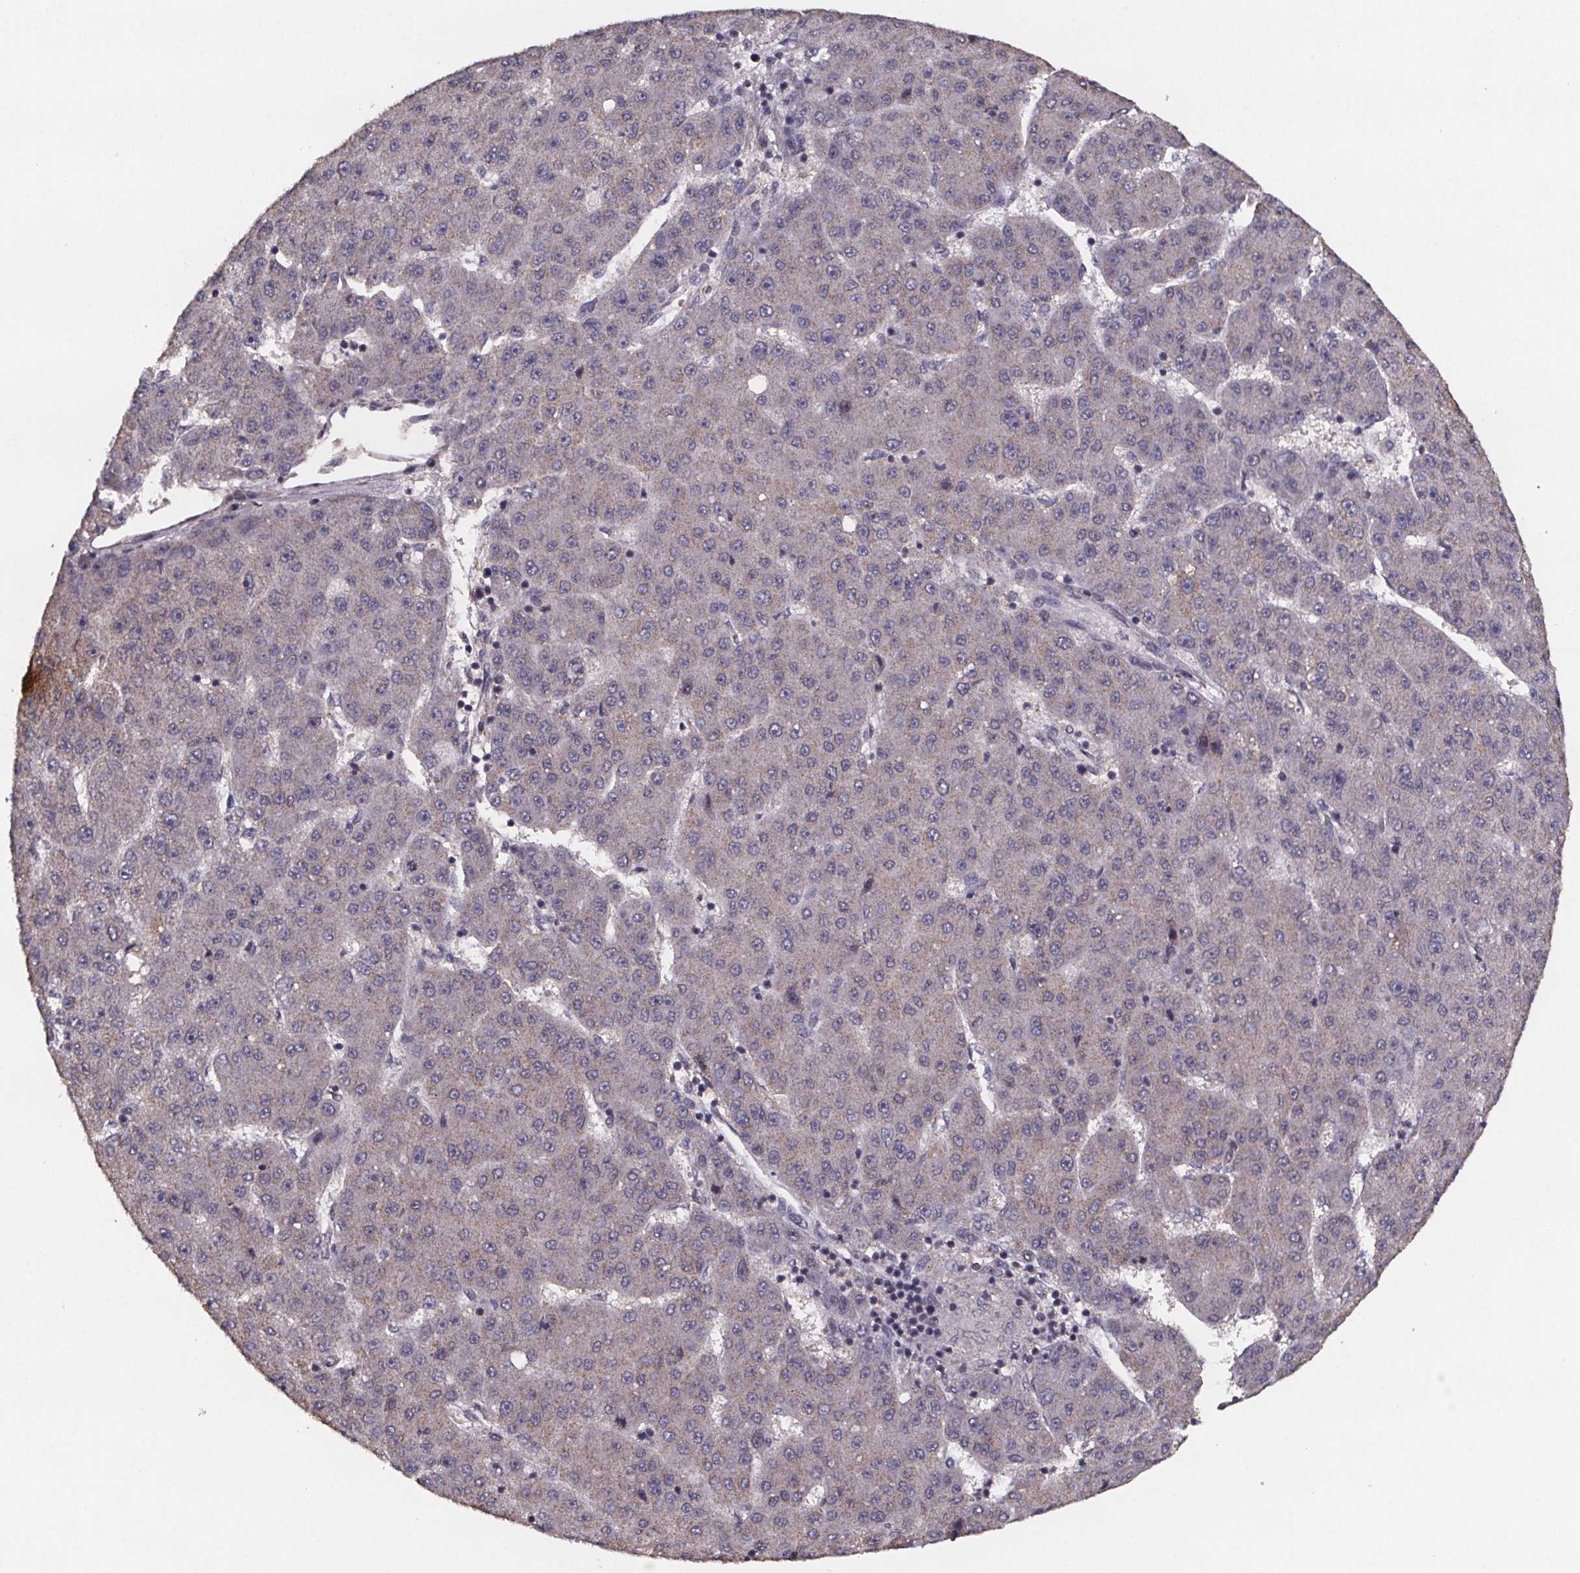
{"staining": {"intensity": "negative", "quantity": "none", "location": "none"}, "tissue": "liver cancer", "cell_type": "Tumor cells", "image_type": "cancer", "snomed": [{"axis": "morphology", "description": "Carcinoma, Hepatocellular, NOS"}, {"axis": "topography", "description": "Liver"}], "caption": "The photomicrograph displays no significant positivity in tumor cells of liver hepatocellular carcinoma. (DAB IHC visualized using brightfield microscopy, high magnification).", "gene": "PALLD", "patient": {"sex": "male", "age": 67}}